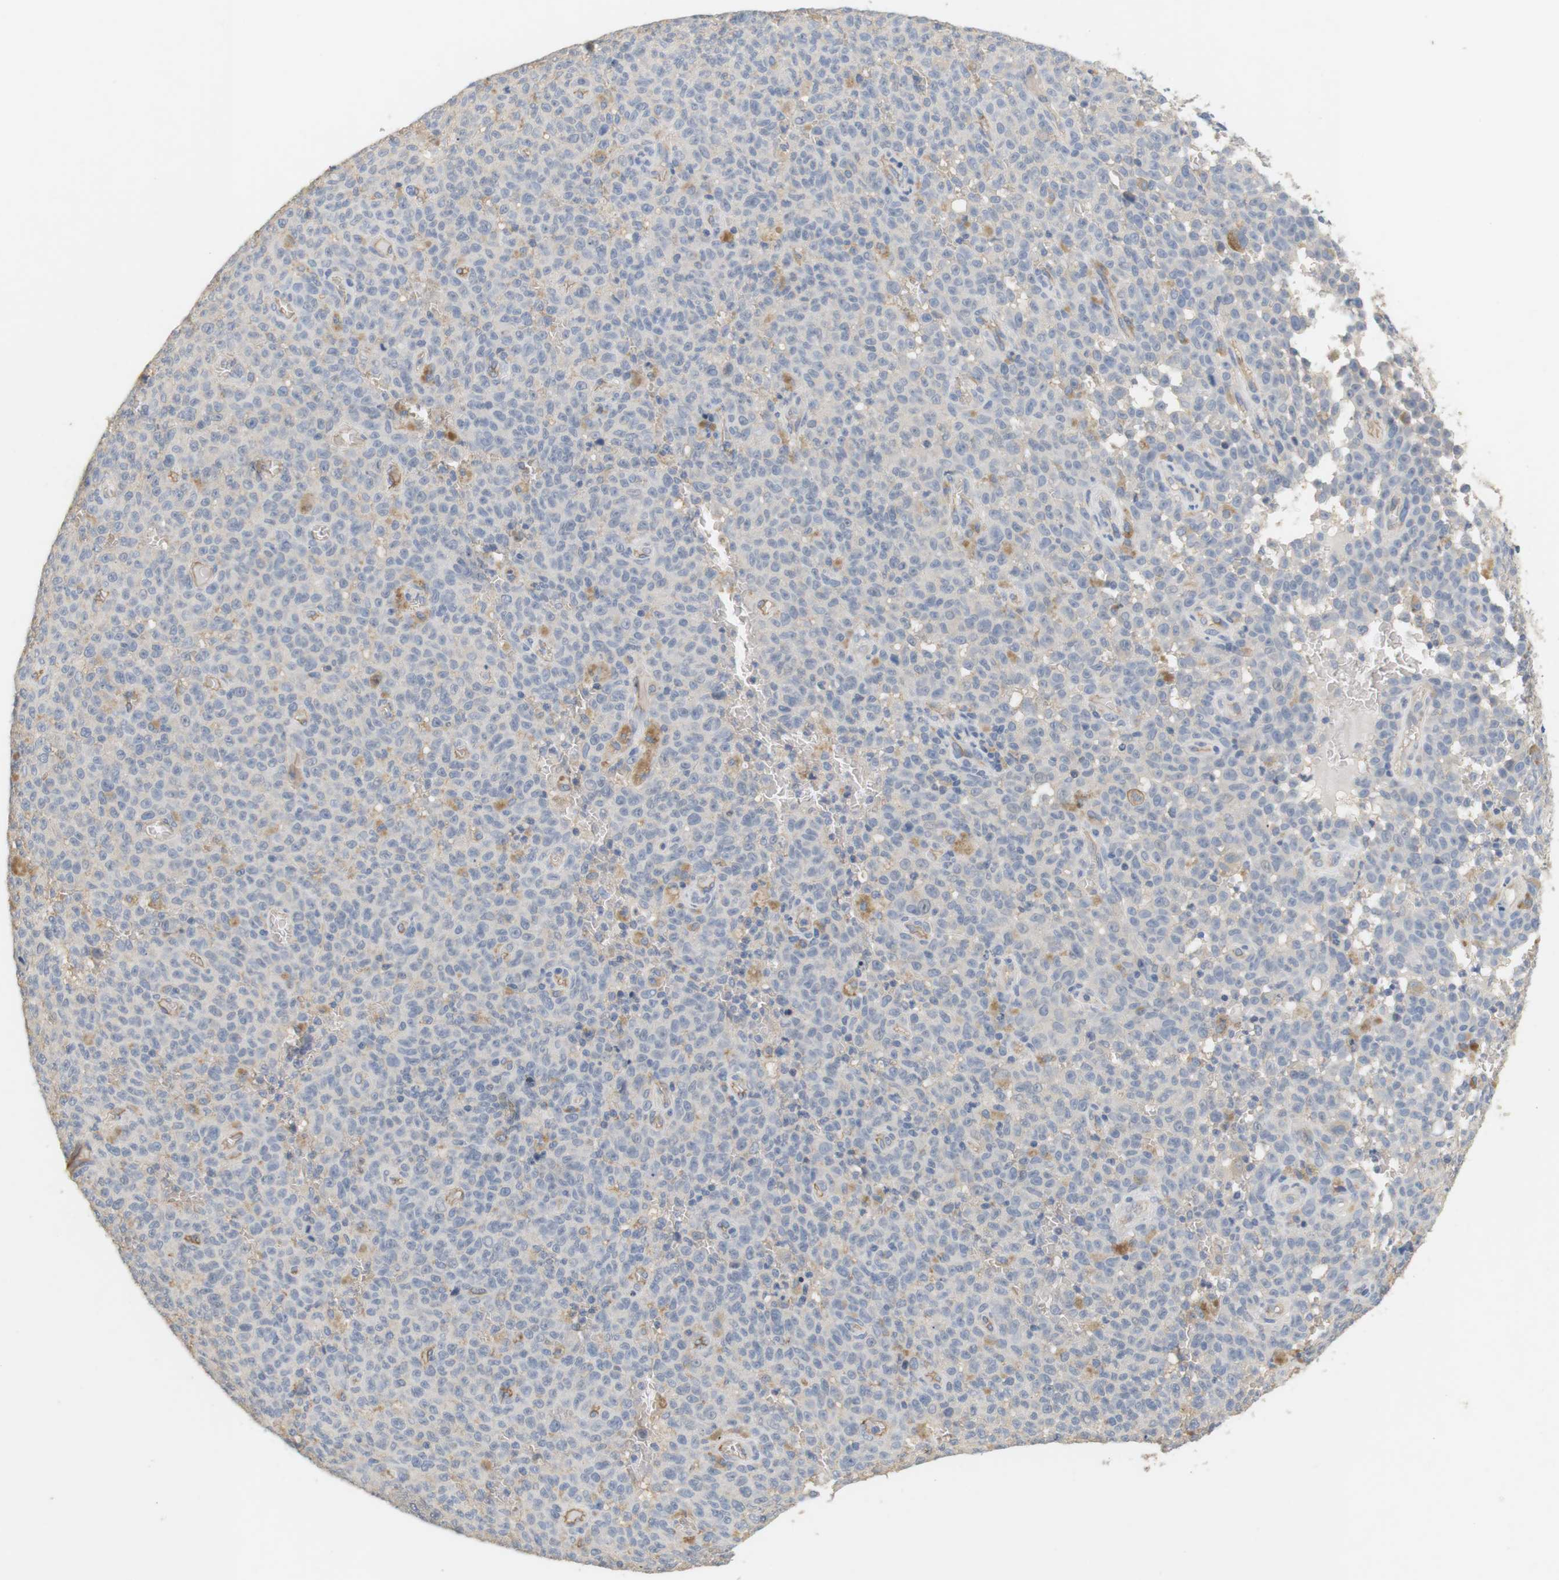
{"staining": {"intensity": "negative", "quantity": "none", "location": "none"}, "tissue": "melanoma", "cell_type": "Tumor cells", "image_type": "cancer", "snomed": [{"axis": "morphology", "description": "Malignant melanoma, NOS"}, {"axis": "topography", "description": "Skin"}], "caption": "Tumor cells show no significant expression in melanoma.", "gene": "OSR1", "patient": {"sex": "female", "age": 82}}